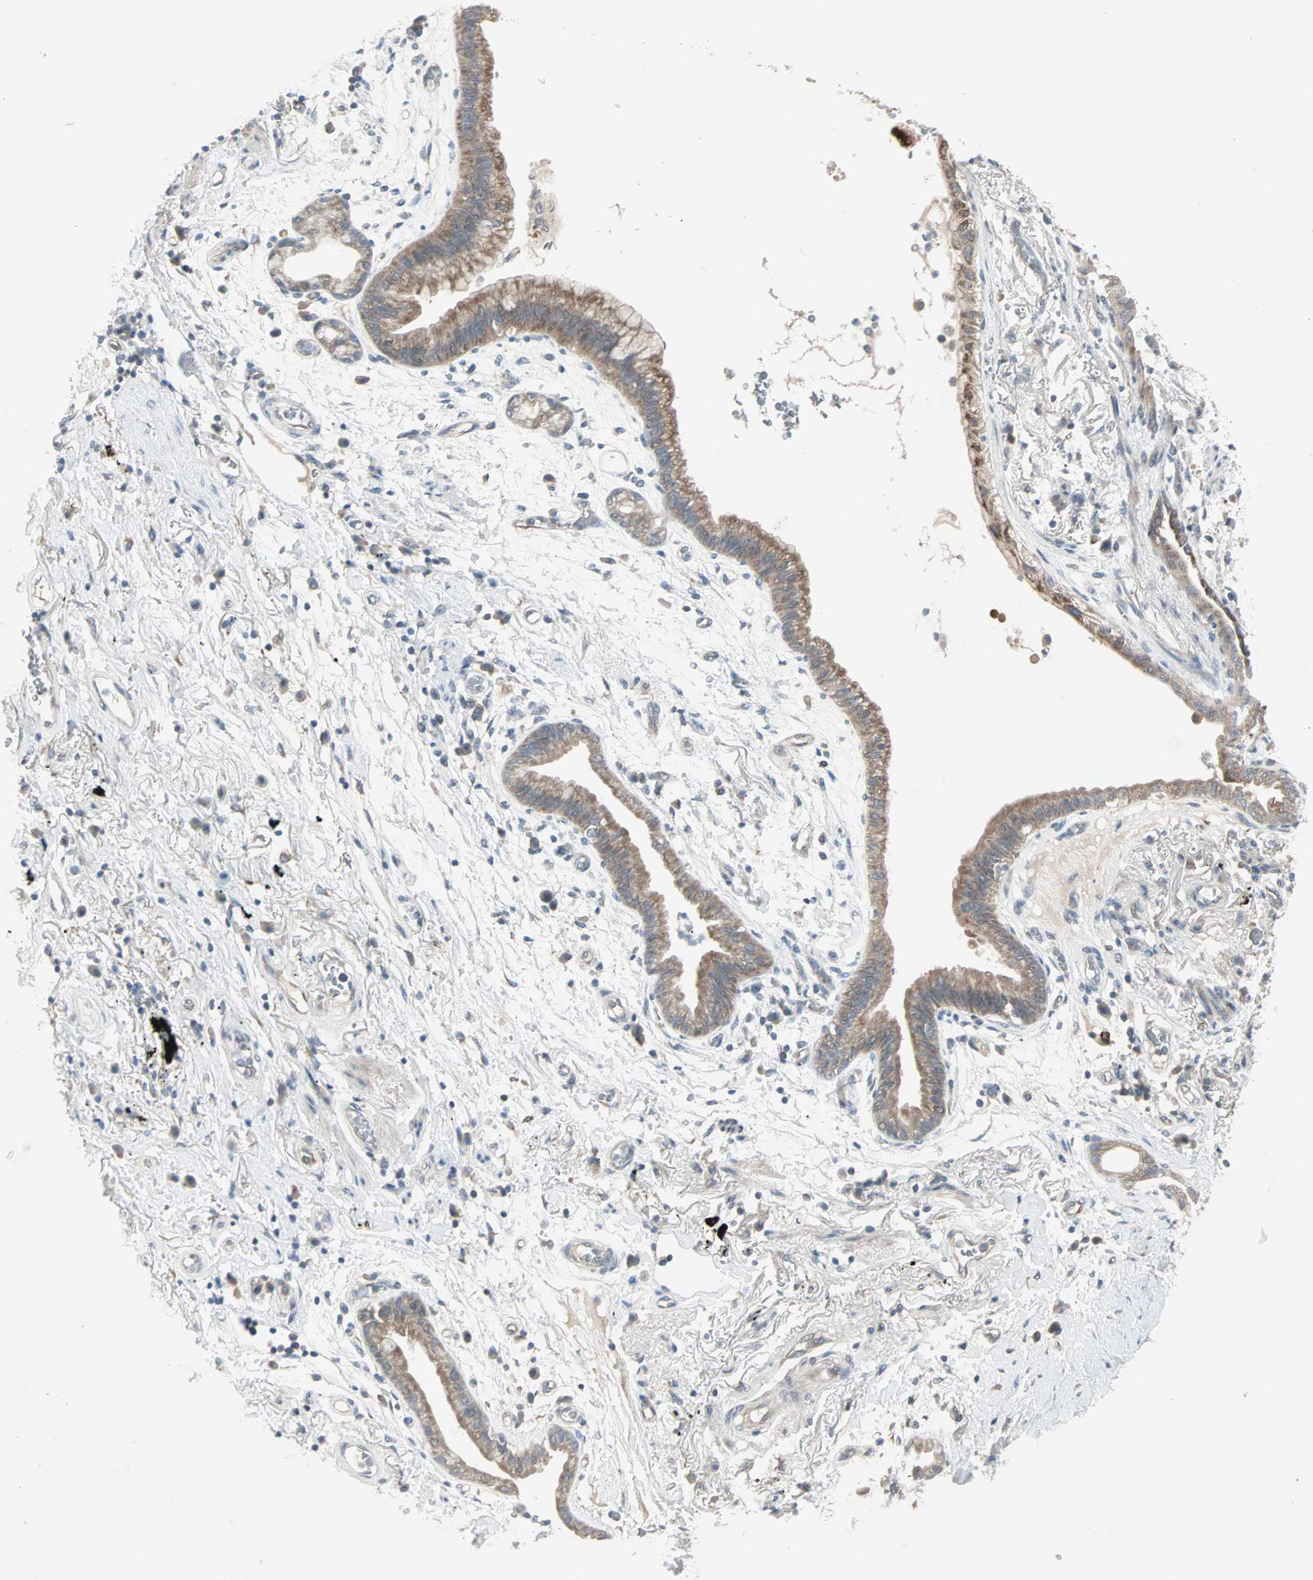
{"staining": {"intensity": "strong", "quantity": ">75%", "location": "cytoplasmic/membranous"}, "tissue": "lung cancer", "cell_type": "Tumor cells", "image_type": "cancer", "snomed": [{"axis": "morphology", "description": "Adenocarcinoma, NOS"}, {"axis": "topography", "description": "Lung"}], "caption": "Immunohistochemical staining of adenocarcinoma (lung) demonstrates high levels of strong cytoplasmic/membranous staining in about >75% of tumor cells. Nuclei are stained in blue.", "gene": "ZFP36", "patient": {"sex": "female", "age": 70}}